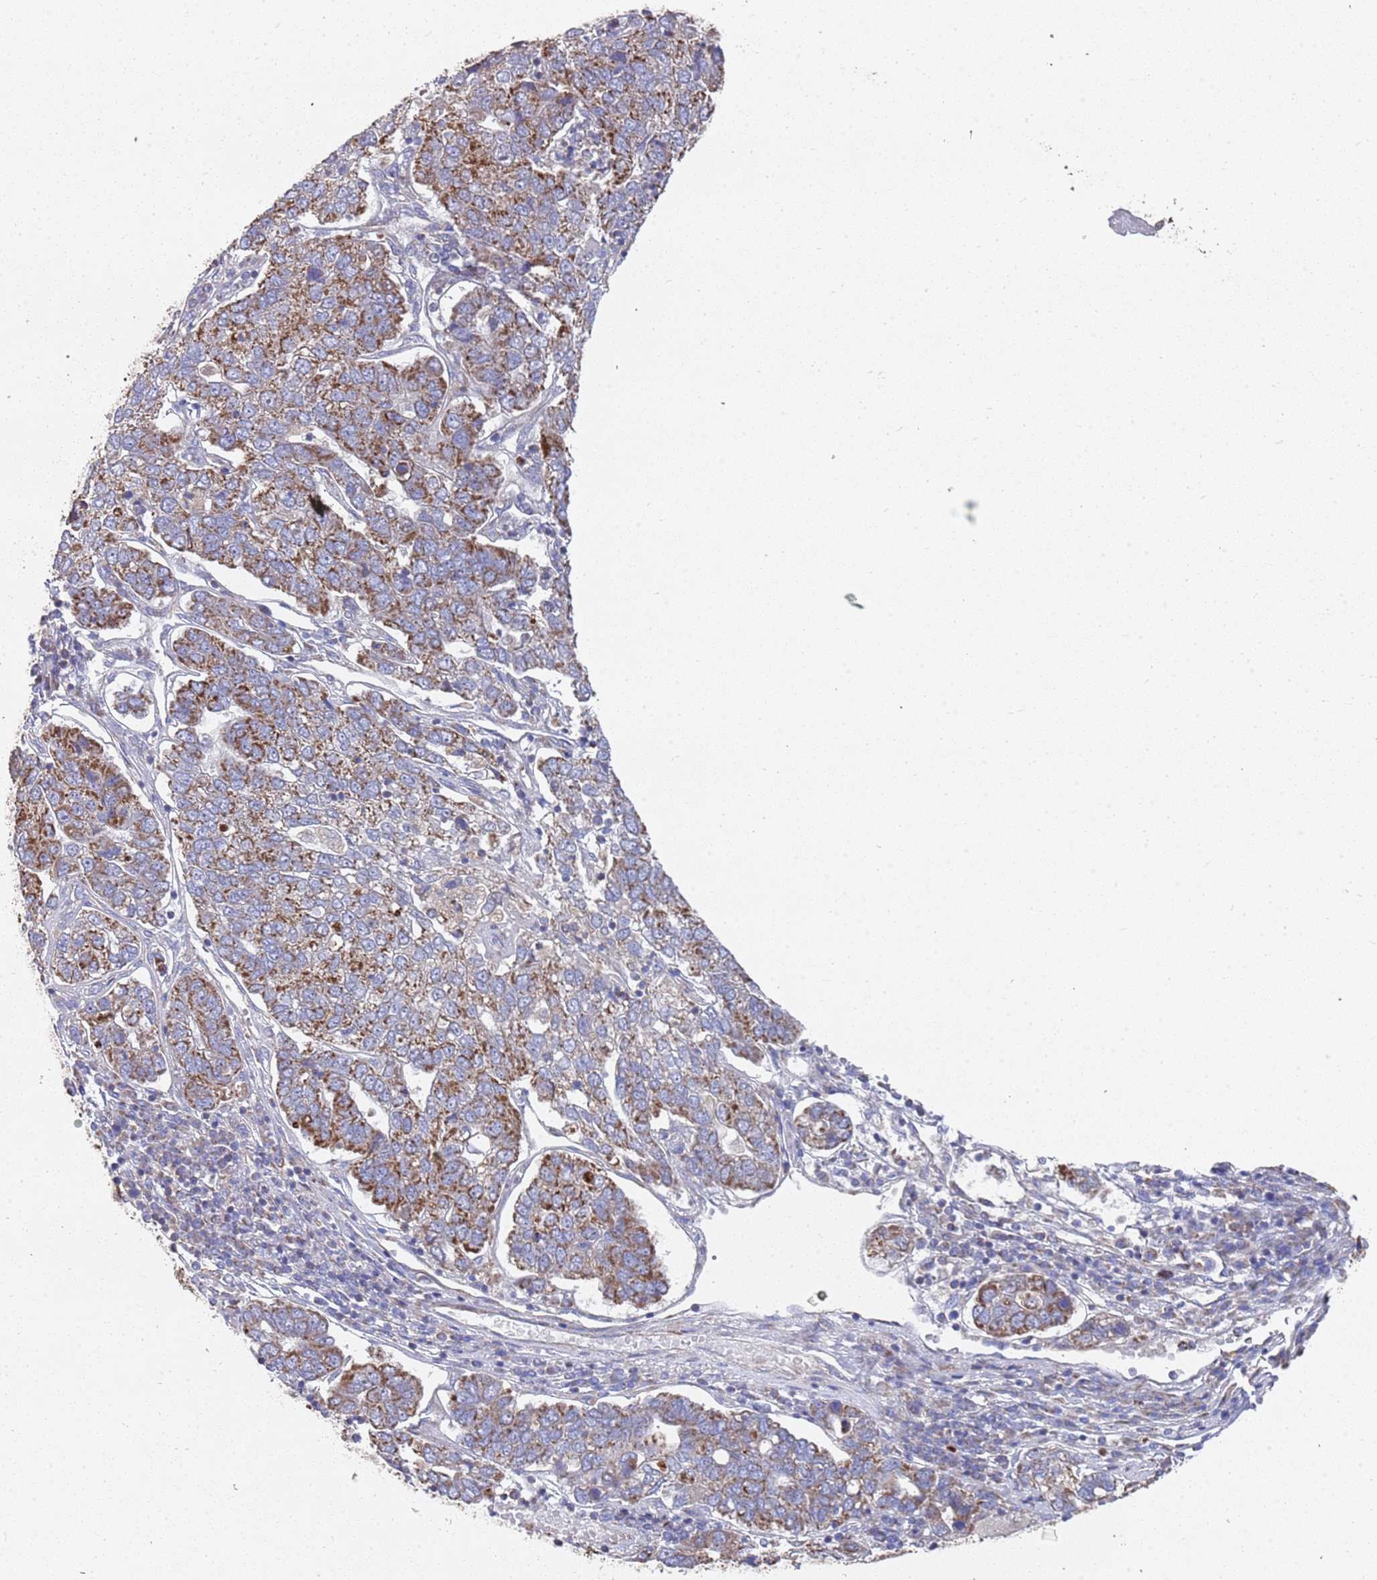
{"staining": {"intensity": "moderate", "quantity": ">75%", "location": "cytoplasmic/membranous"}, "tissue": "pancreatic cancer", "cell_type": "Tumor cells", "image_type": "cancer", "snomed": [{"axis": "morphology", "description": "Adenocarcinoma, NOS"}, {"axis": "topography", "description": "Pancreas"}], "caption": "Immunohistochemistry of human pancreatic adenocarcinoma exhibits medium levels of moderate cytoplasmic/membranous positivity in about >75% of tumor cells.", "gene": "WDFY3", "patient": {"sex": "female", "age": 61}}